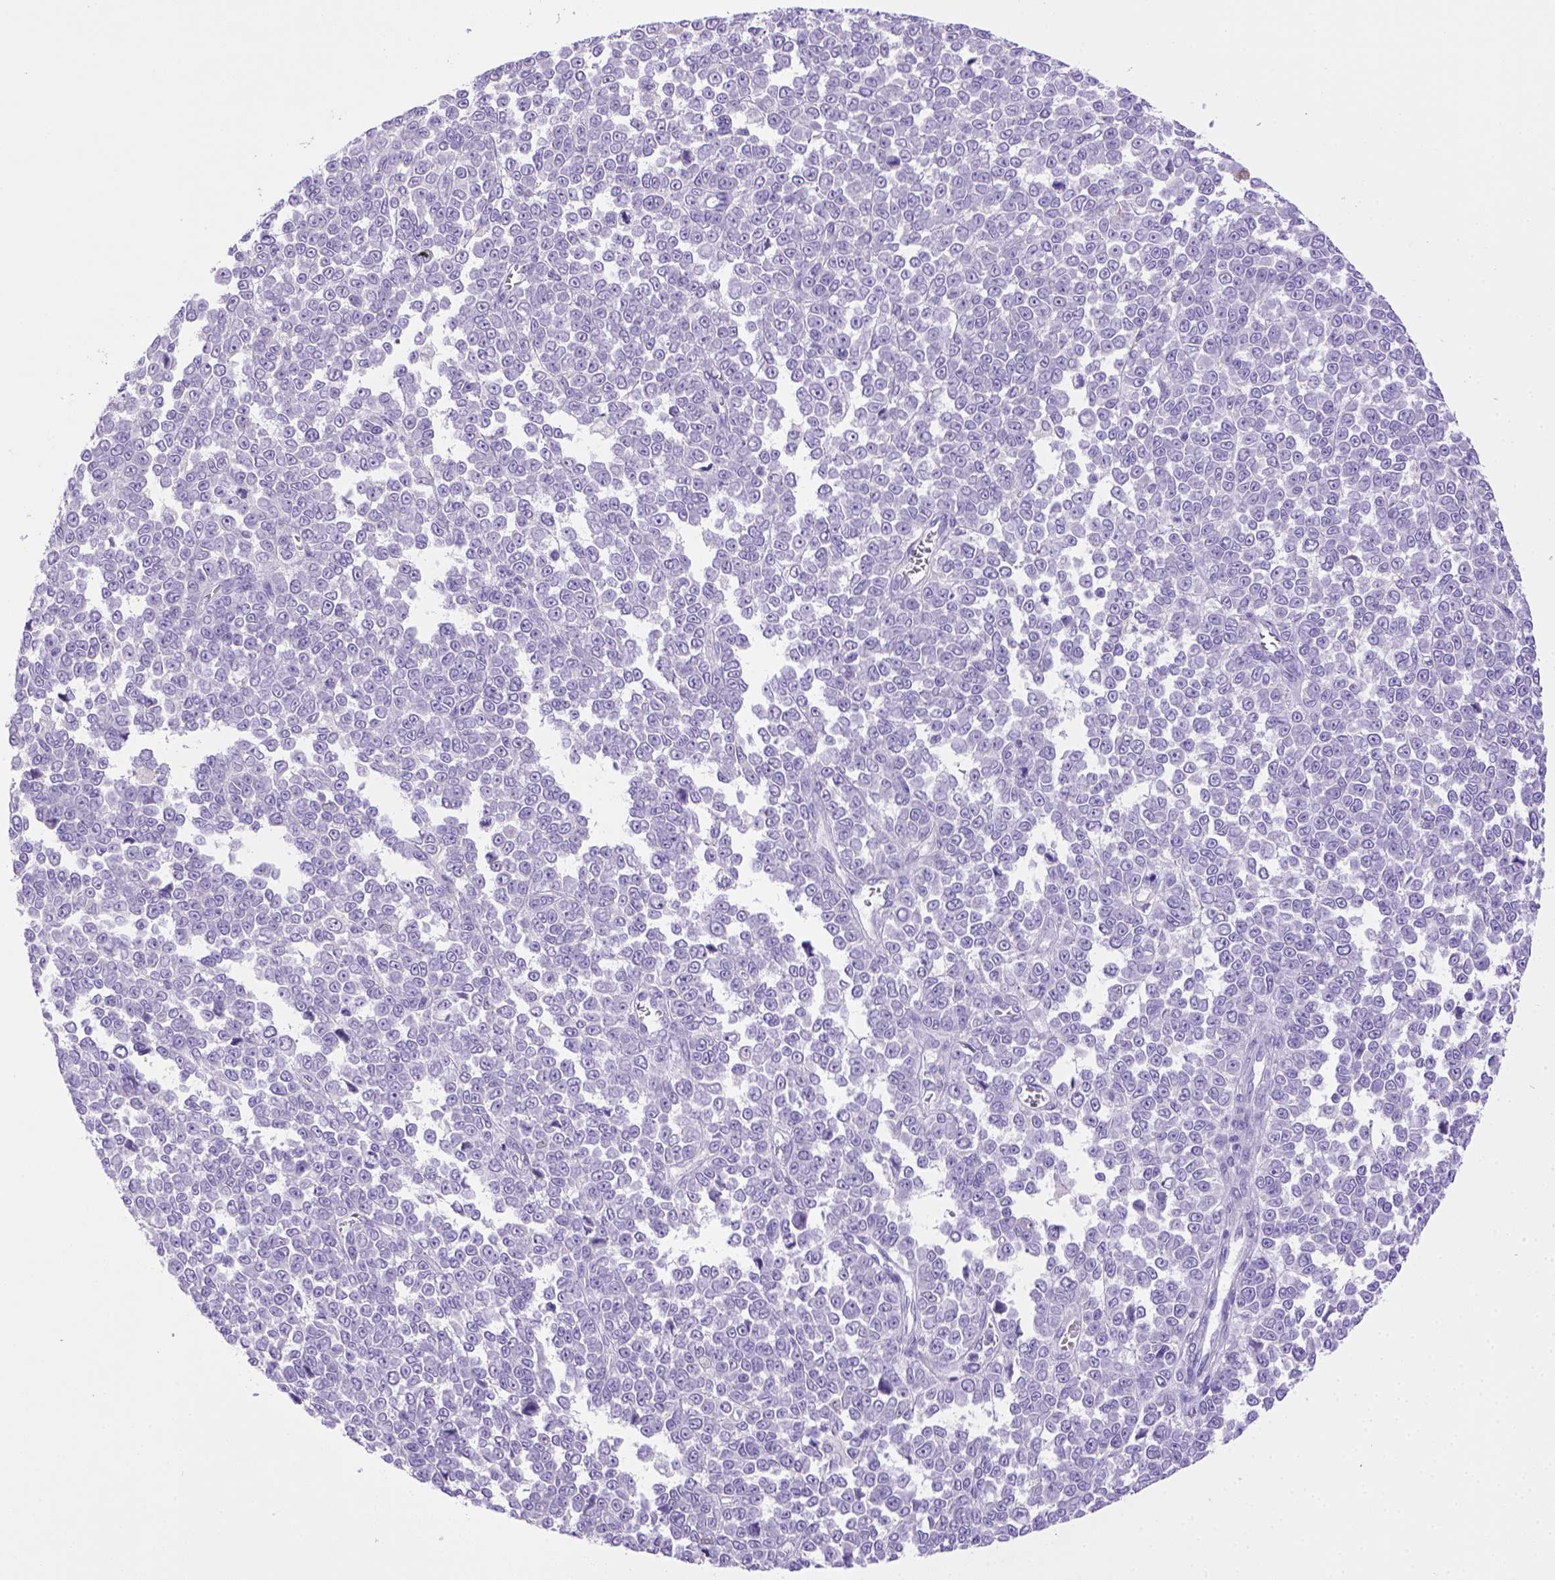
{"staining": {"intensity": "negative", "quantity": "none", "location": "none"}, "tissue": "melanoma", "cell_type": "Tumor cells", "image_type": "cancer", "snomed": [{"axis": "morphology", "description": "Malignant melanoma, NOS"}, {"axis": "topography", "description": "Skin"}], "caption": "The micrograph reveals no significant expression in tumor cells of melanoma.", "gene": "BAAT", "patient": {"sex": "female", "age": 95}}